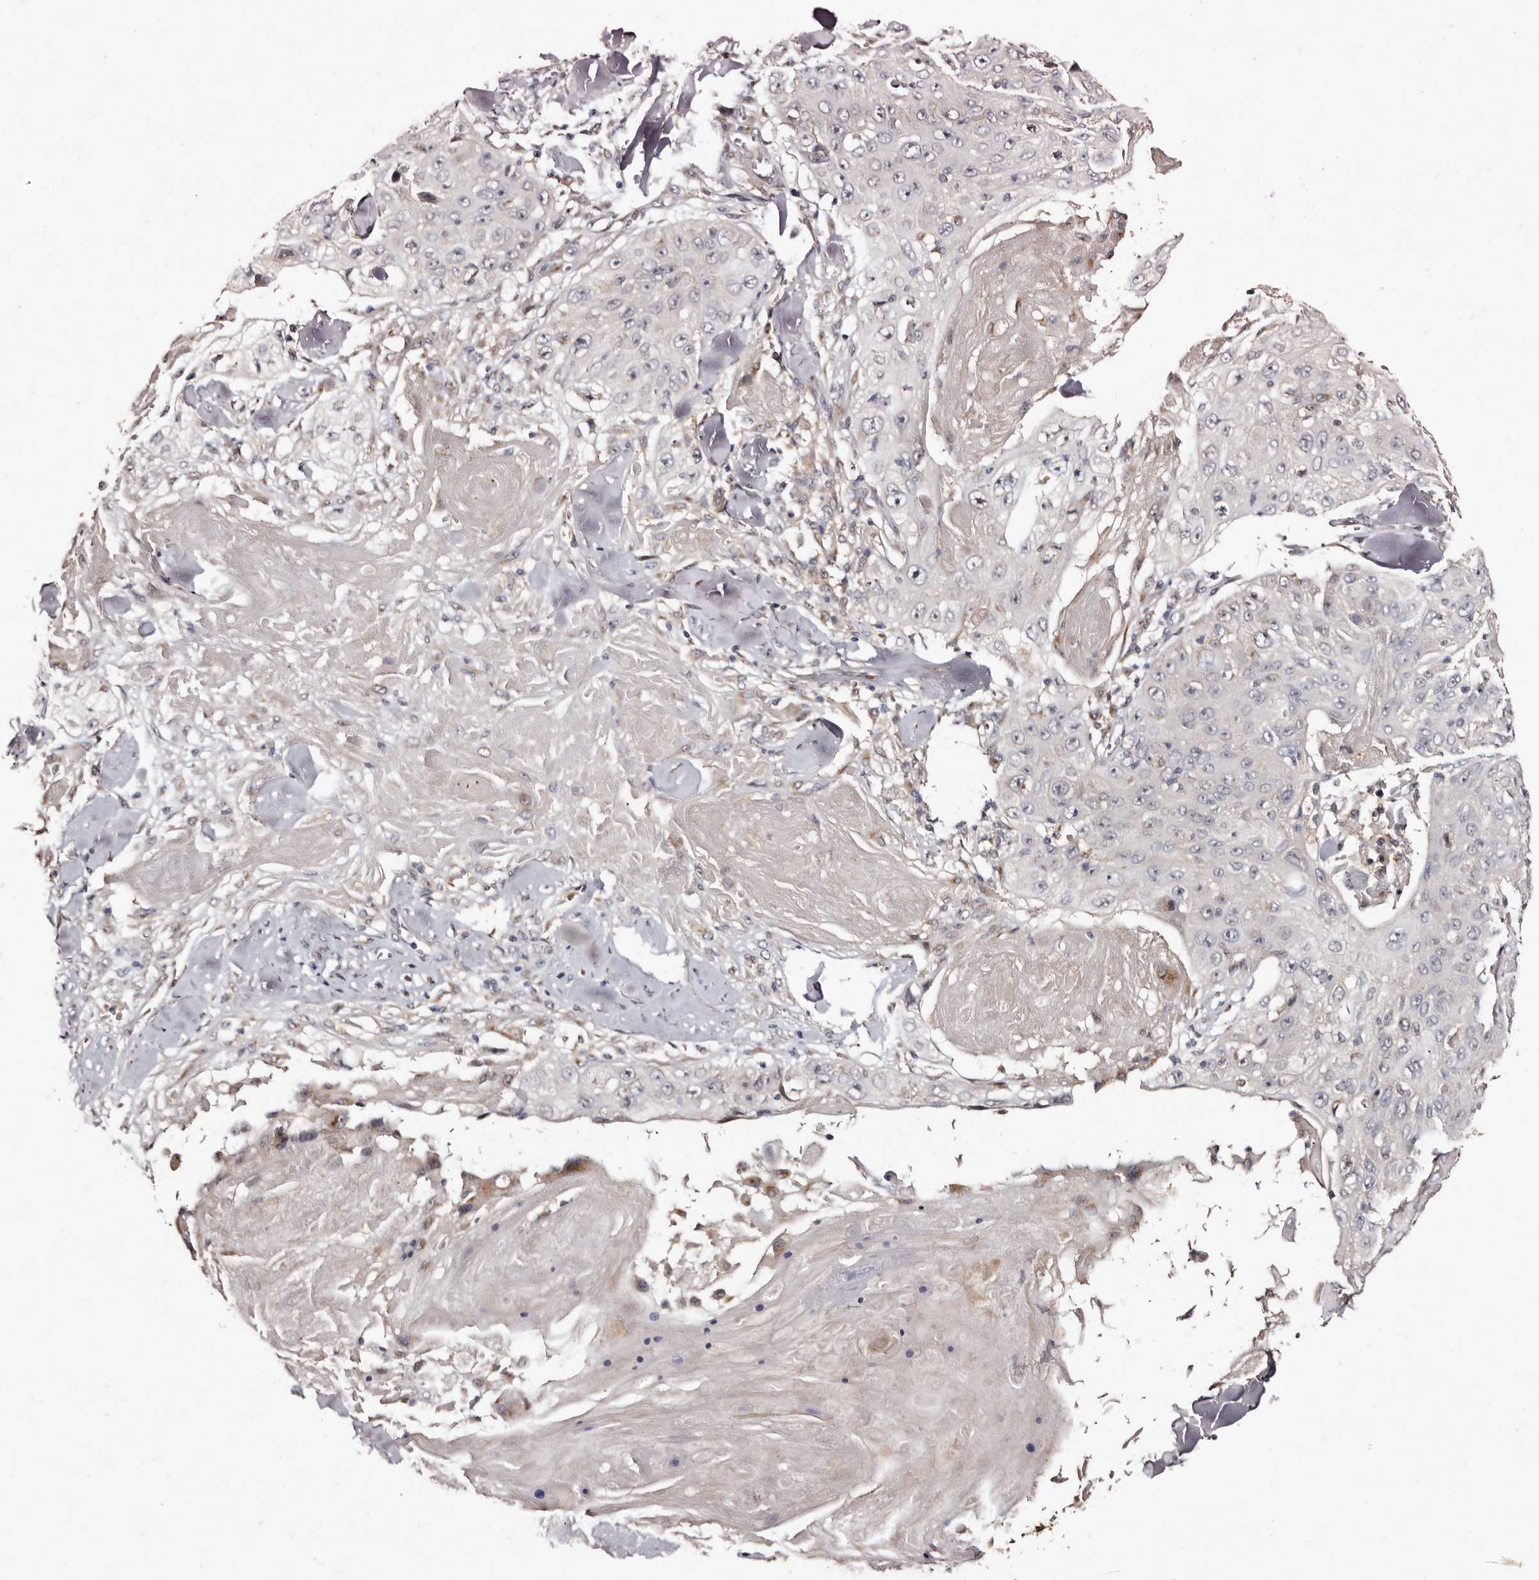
{"staining": {"intensity": "negative", "quantity": "none", "location": "none"}, "tissue": "skin cancer", "cell_type": "Tumor cells", "image_type": "cancer", "snomed": [{"axis": "morphology", "description": "Squamous cell carcinoma, NOS"}, {"axis": "topography", "description": "Skin"}], "caption": "Immunohistochemistry (IHC) photomicrograph of human squamous cell carcinoma (skin) stained for a protein (brown), which exhibits no positivity in tumor cells. Nuclei are stained in blue.", "gene": "FAM91A1", "patient": {"sex": "male", "age": 86}}